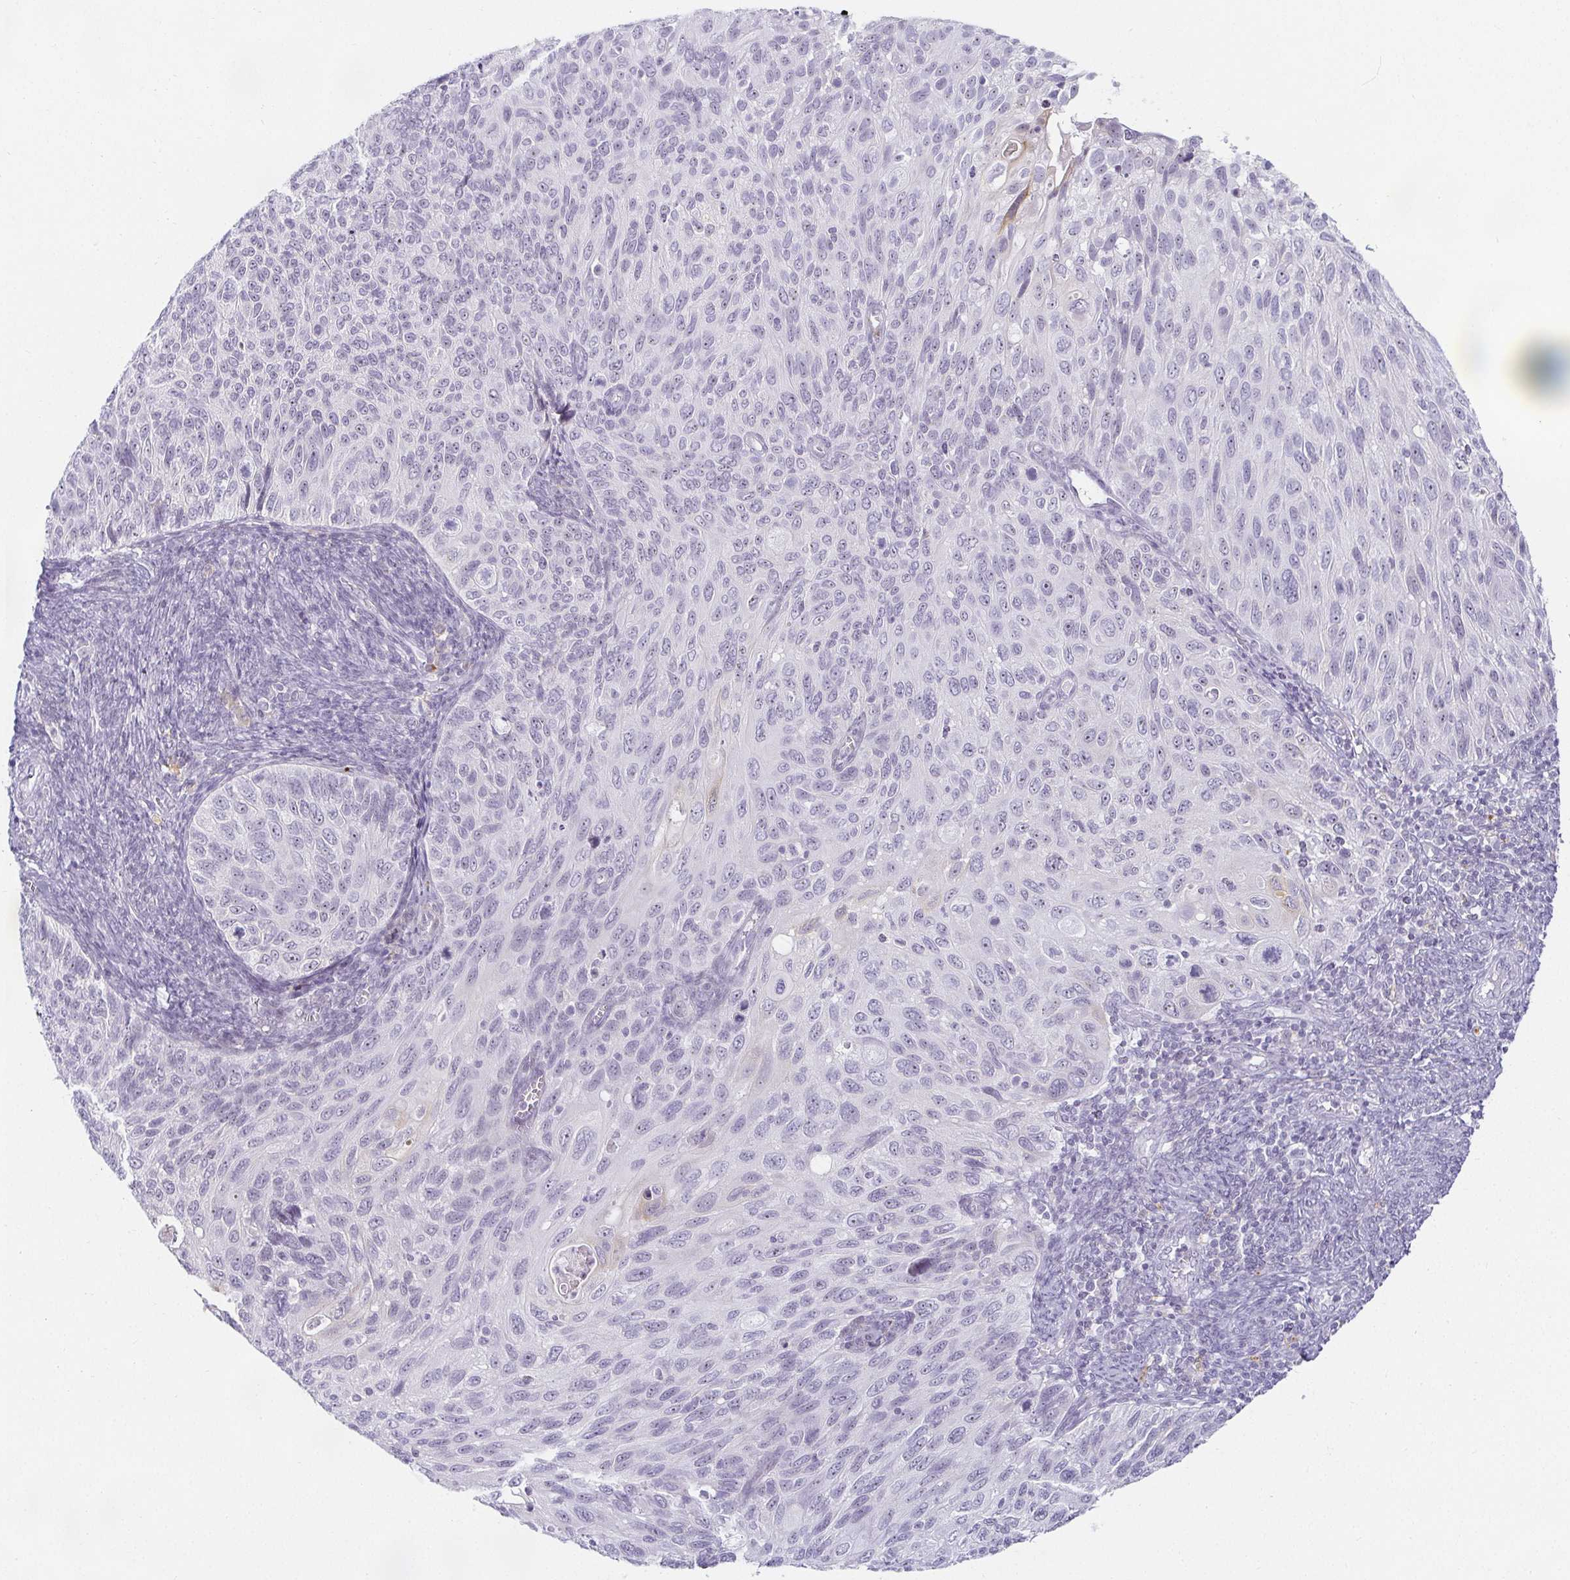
{"staining": {"intensity": "negative", "quantity": "none", "location": "none"}, "tissue": "cervical cancer", "cell_type": "Tumor cells", "image_type": "cancer", "snomed": [{"axis": "morphology", "description": "Squamous cell carcinoma, NOS"}, {"axis": "topography", "description": "Cervix"}], "caption": "This is a micrograph of immunohistochemistry staining of cervical cancer, which shows no positivity in tumor cells.", "gene": "ACAN", "patient": {"sex": "female", "age": 70}}